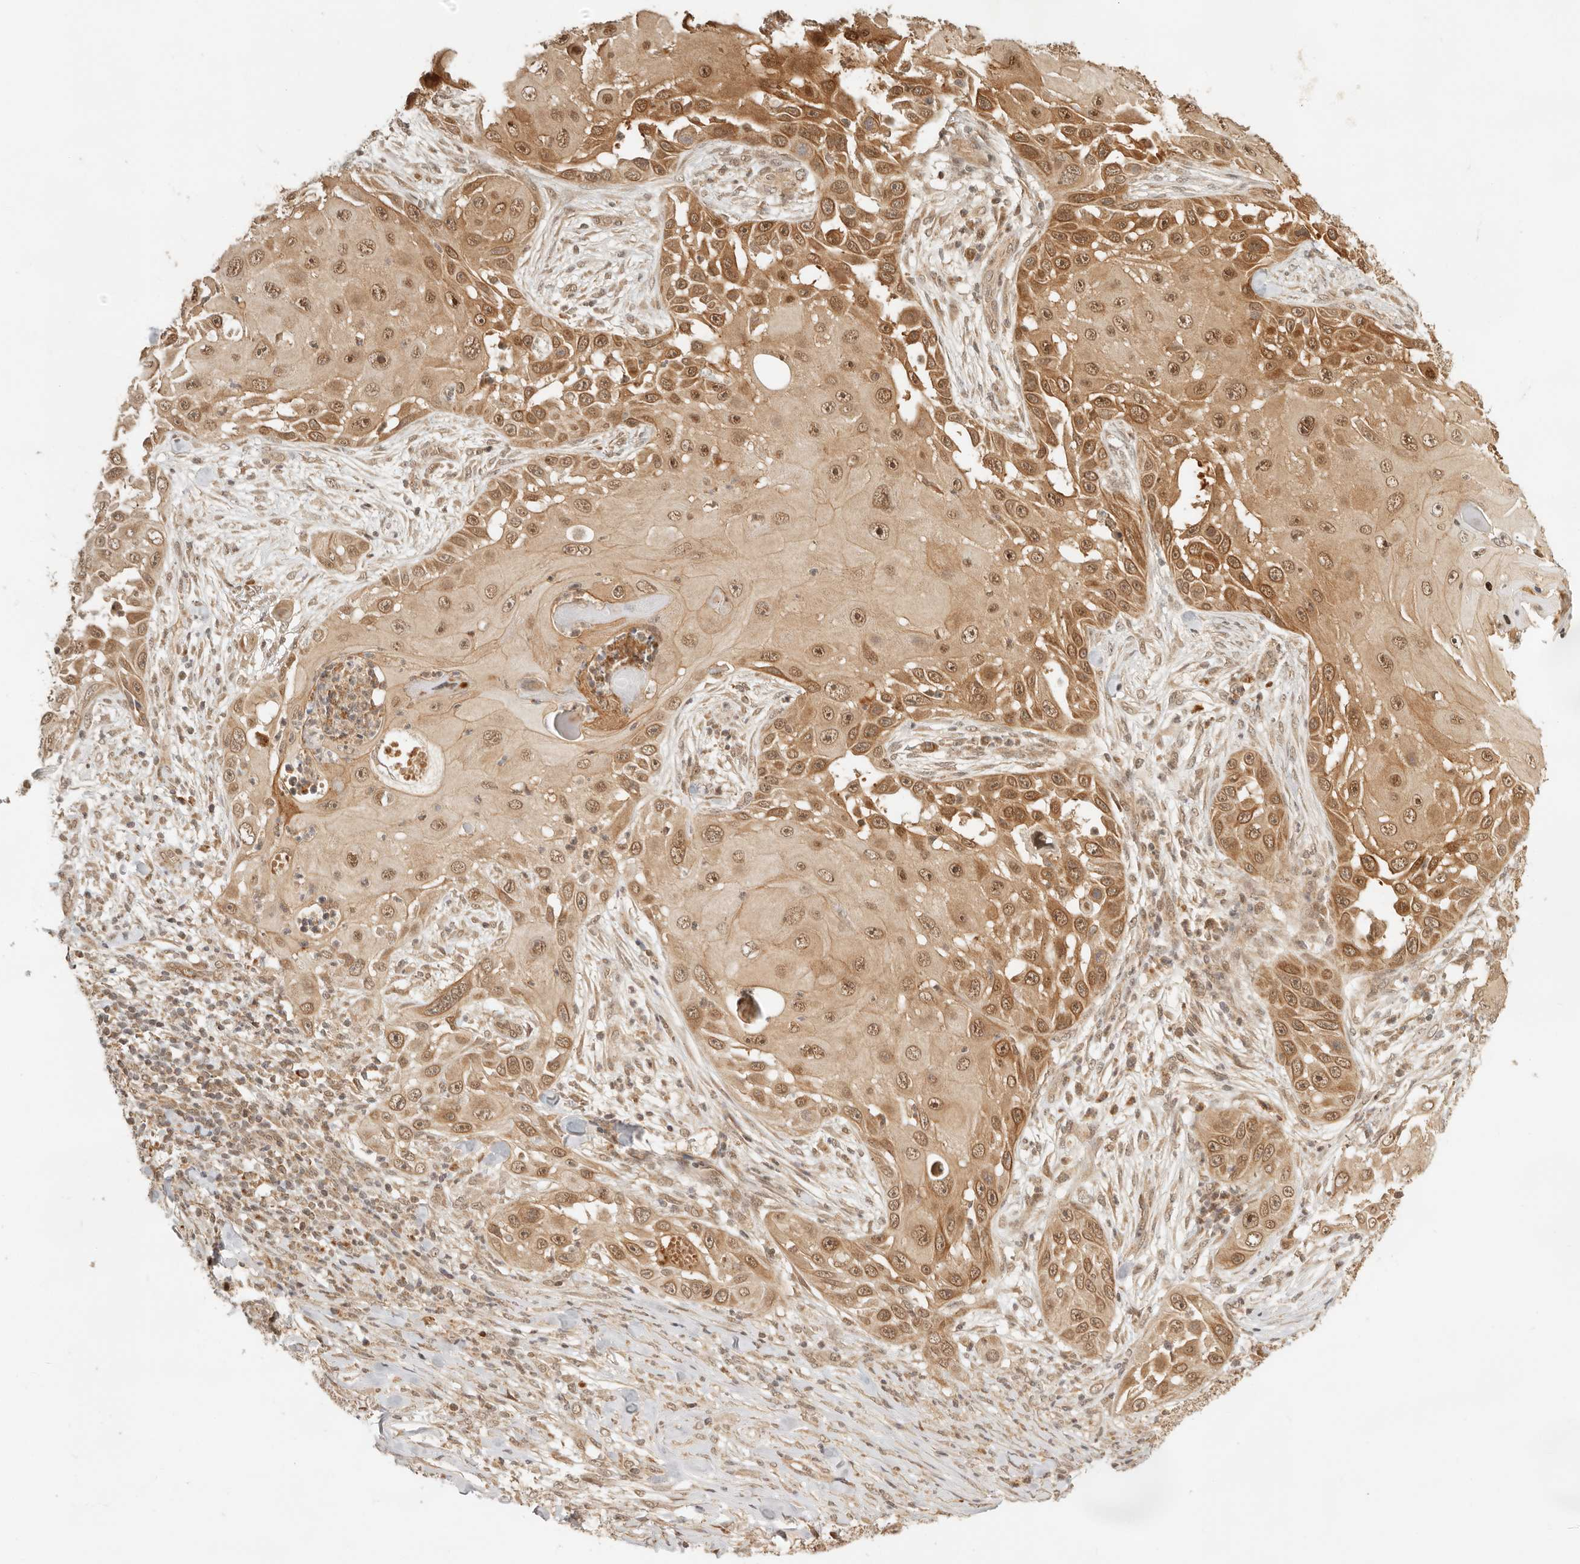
{"staining": {"intensity": "moderate", "quantity": ">75%", "location": "cytoplasmic/membranous,nuclear"}, "tissue": "skin cancer", "cell_type": "Tumor cells", "image_type": "cancer", "snomed": [{"axis": "morphology", "description": "Squamous cell carcinoma, NOS"}, {"axis": "topography", "description": "Skin"}], "caption": "Skin cancer (squamous cell carcinoma) stained for a protein reveals moderate cytoplasmic/membranous and nuclear positivity in tumor cells. The staining was performed using DAB (3,3'-diaminobenzidine) to visualize the protein expression in brown, while the nuclei were stained in blue with hematoxylin (Magnification: 20x).", "gene": "BAALC", "patient": {"sex": "female", "age": 44}}